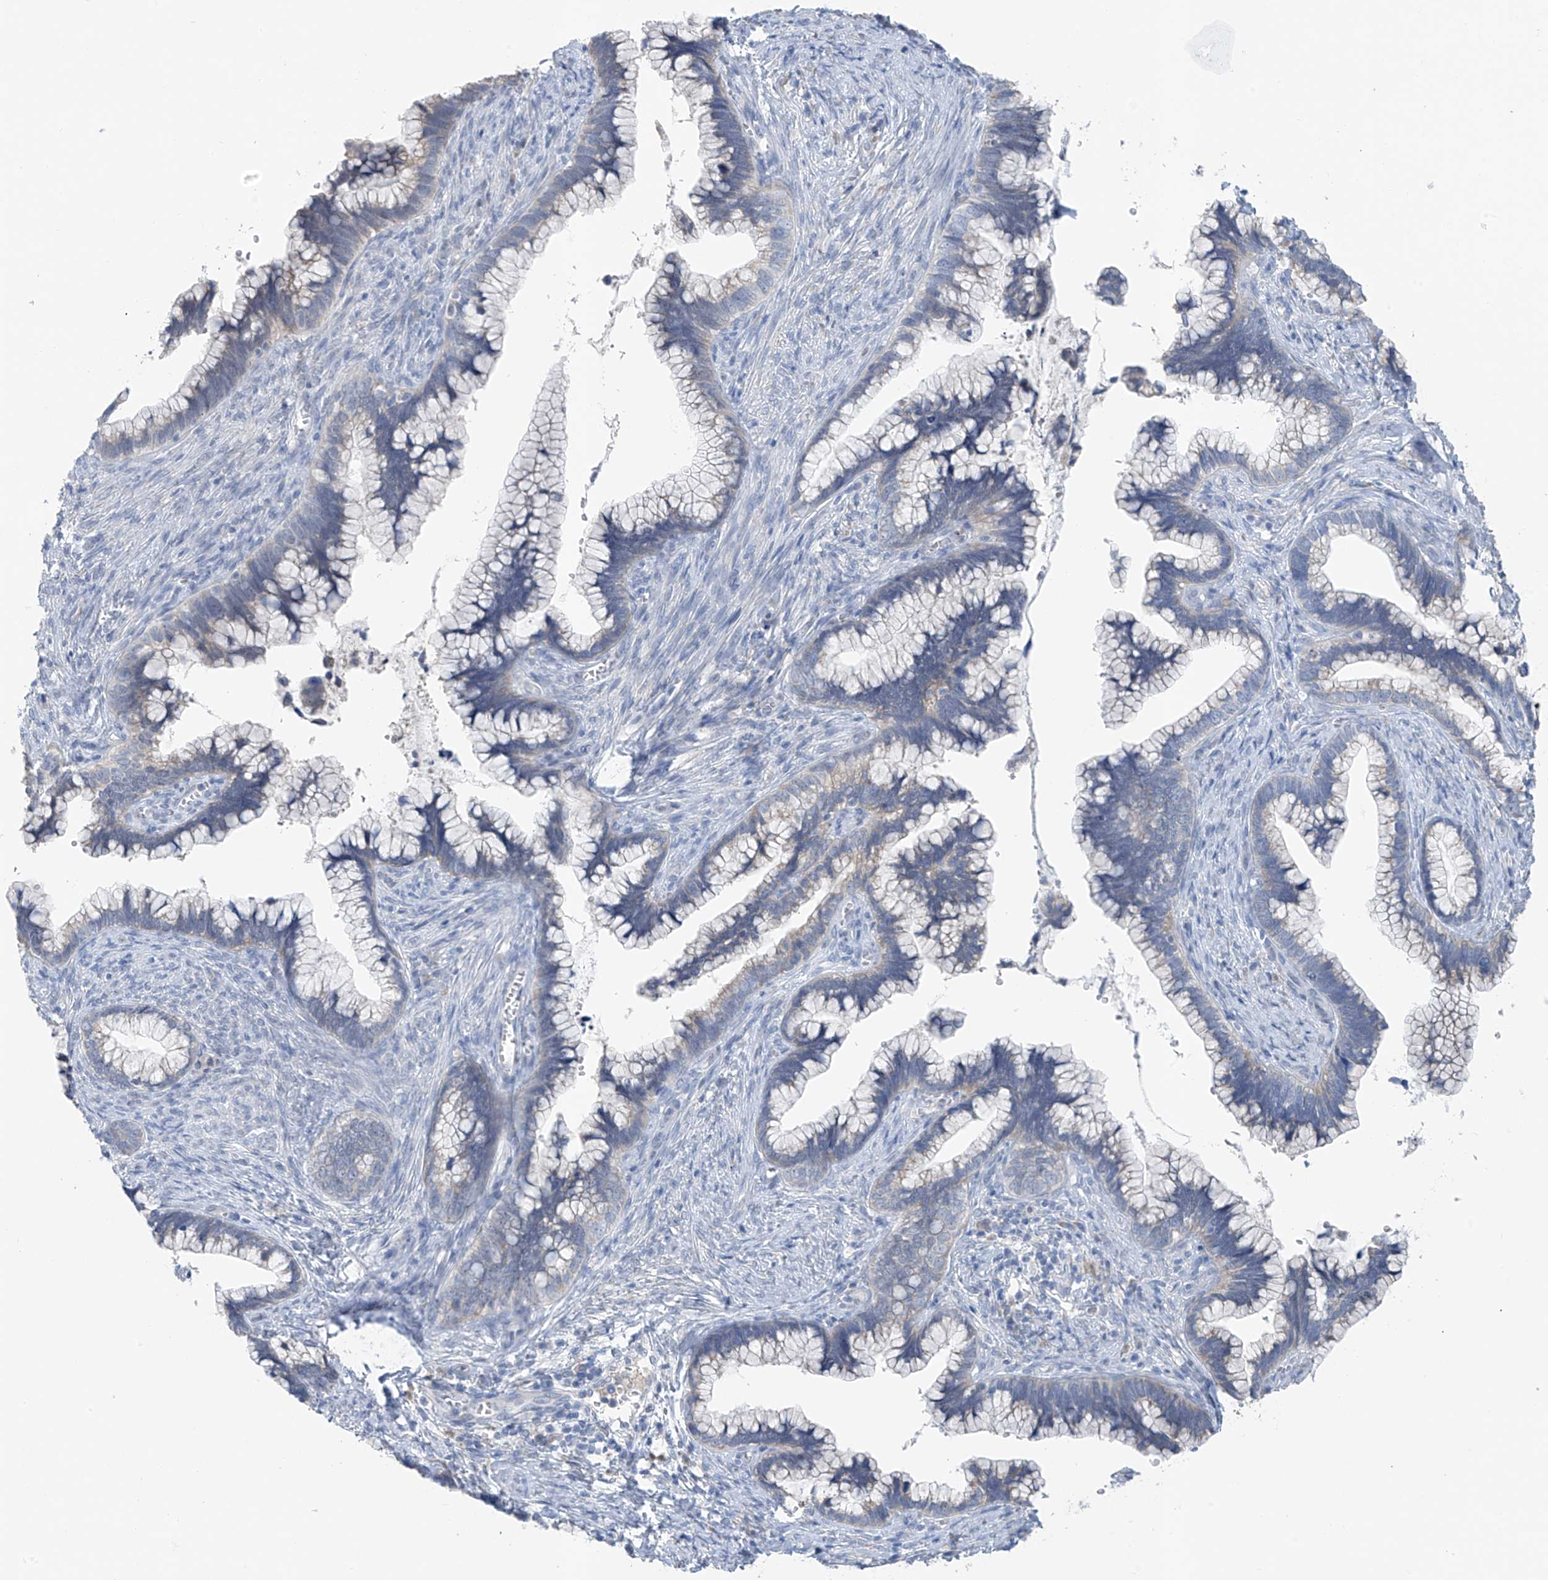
{"staining": {"intensity": "negative", "quantity": "none", "location": "none"}, "tissue": "cervical cancer", "cell_type": "Tumor cells", "image_type": "cancer", "snomed": [{"axis": "morphology", "description": "Adenocarcinoma, NOS"}, {"axis": "topography", "description": "Cervix"}], "caption": "Immunohistochemistry (IHC) photomicrograph of neoplastic tissue: adenocarcinoma (cervical) stained with DAB demonstrates no significant protein staining in tumor cells. Brightfield microscopy of immunohistochemistry (IHC) stained with DAB (3,3'-diaminobenzidine) (brown) and hematoxylin (blue), captured at high magnification.", "gene": "CYP4V2", "patient": {"sex": "female", "age": 44}}